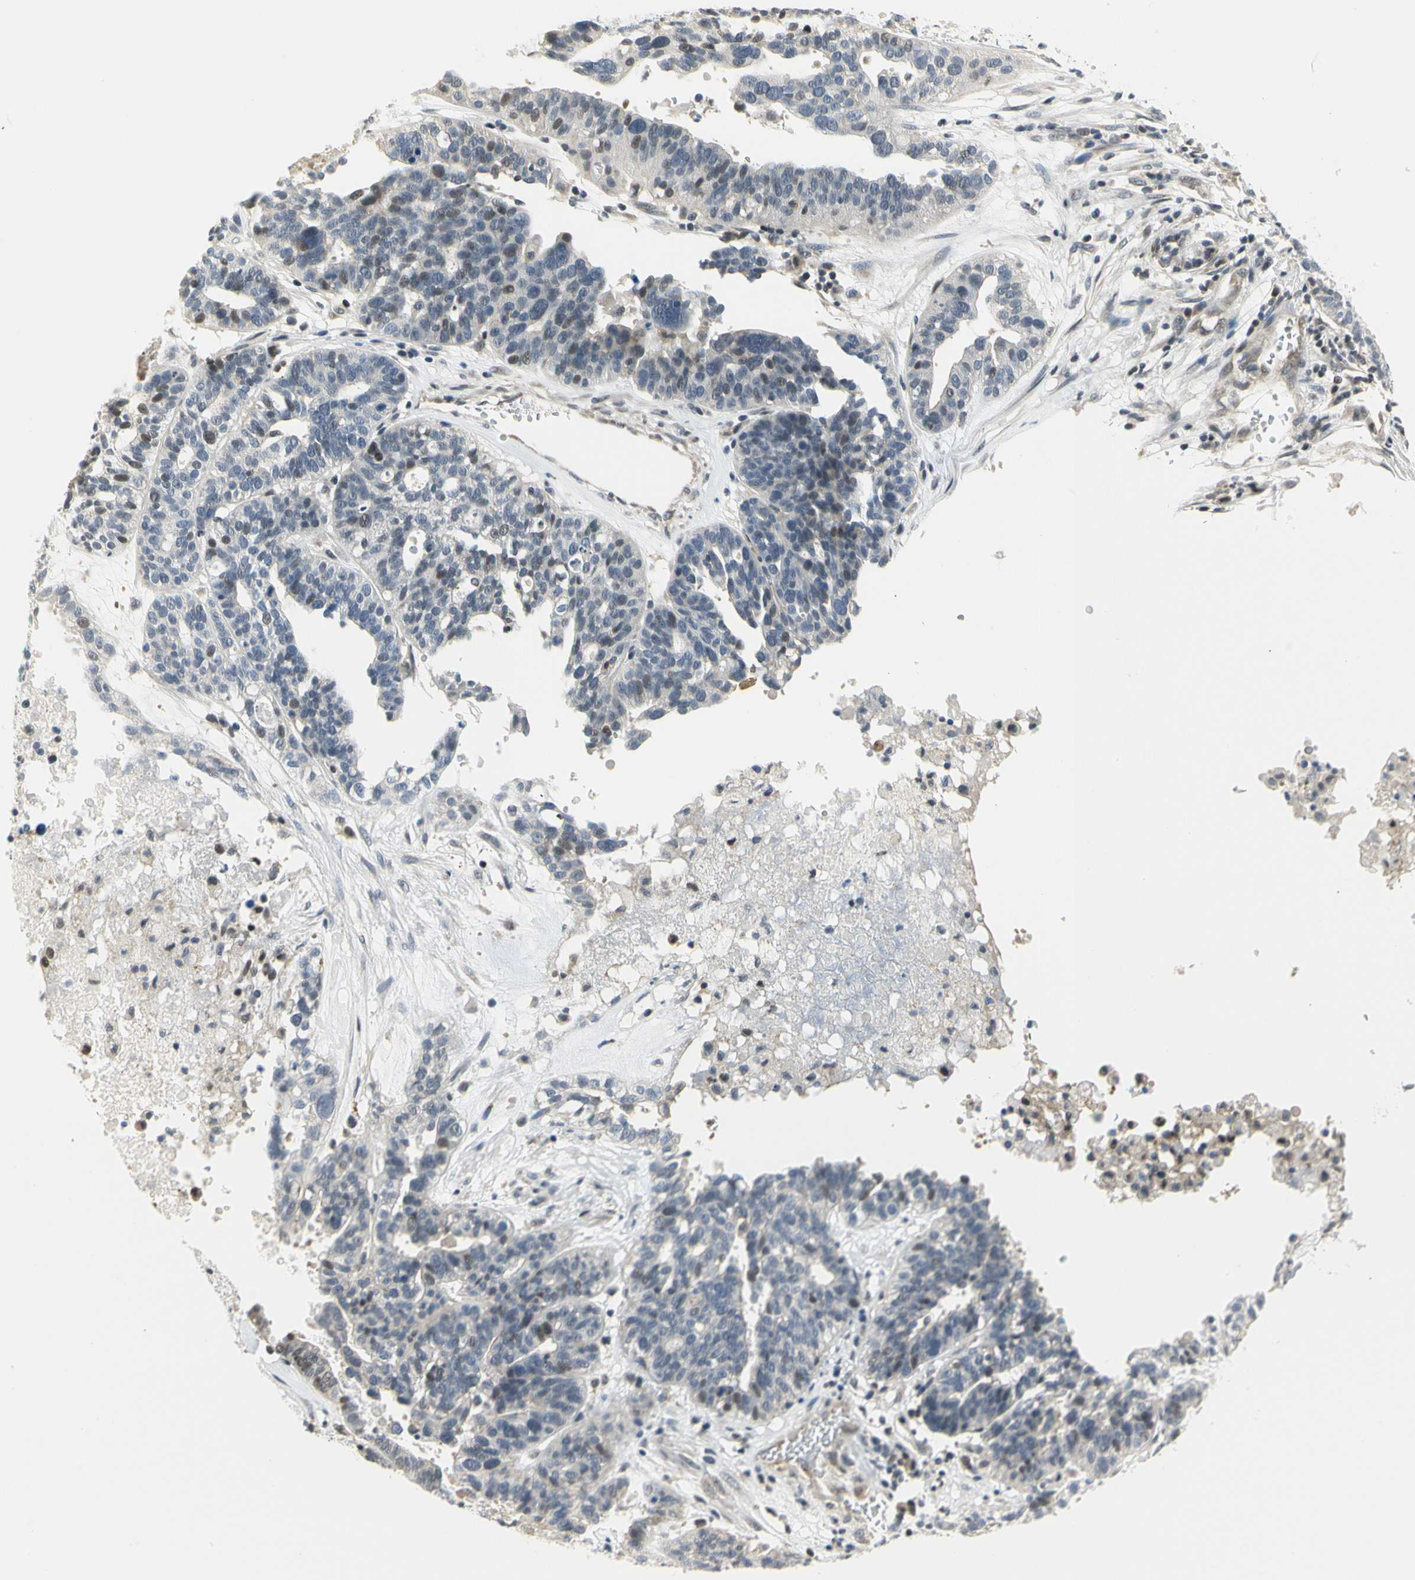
{"staining": {"intensity": "weak", "quantity": "25%-75%", "location": "nuclear"}, "tissue": "ovarian cancer", "cell_type": "Tumor cells", "image_type": "cancer", "snomed": [{"axis": "morphology", "description": "Cystadenocarcinoma, serous, NOS"}, {"axis": "topography", "description": "Ovary"}], "caption": "Ovarian cancer (serous cystadenocarcinoma) stained with a brown dye displays weak nuclear positive positivity in approximately 25%-75% of tumor cells.", "gene": "IMPG2", "patient": {"sex": "female", "age": 59}}